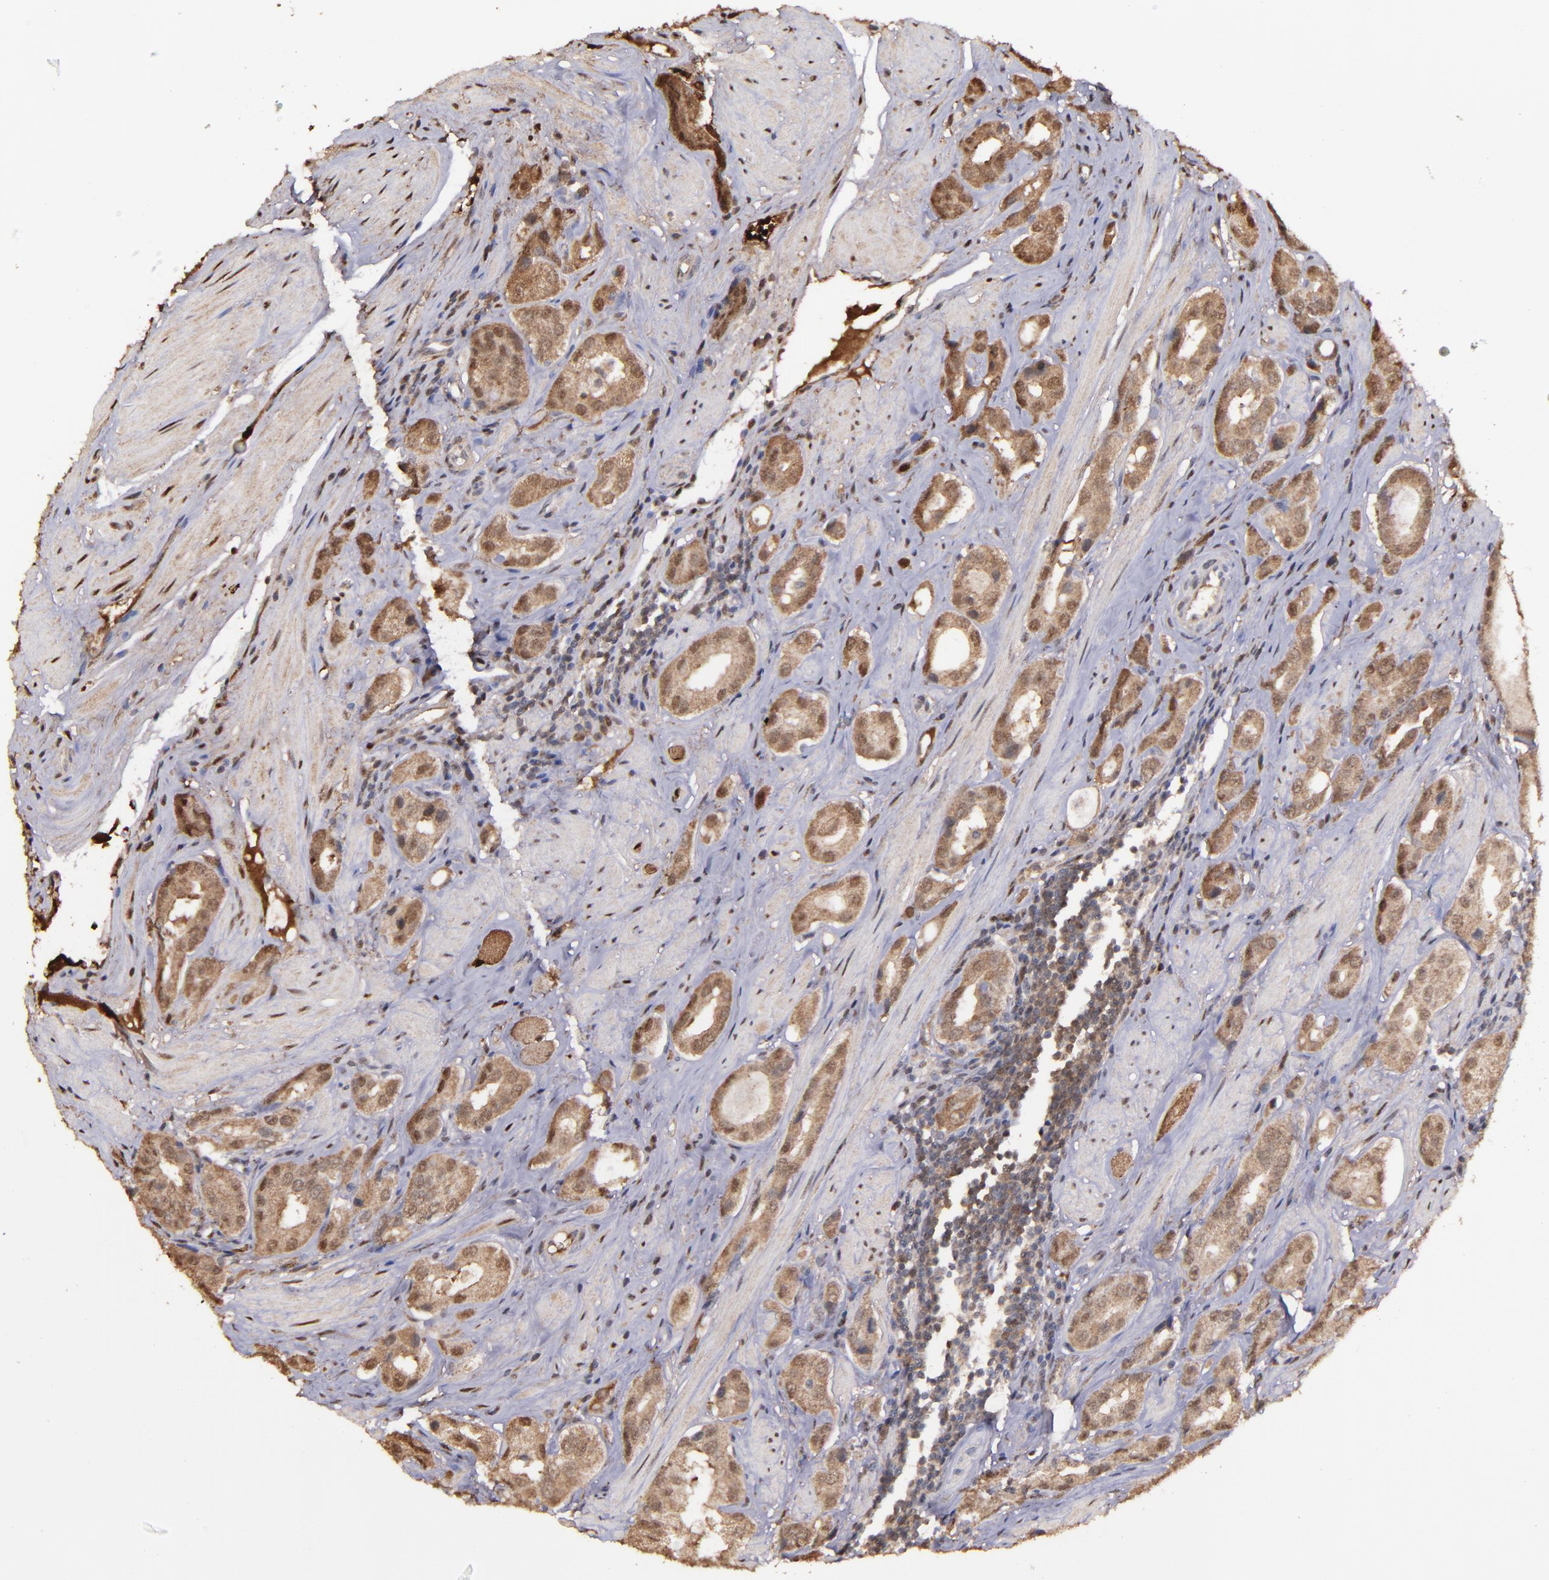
{"staining": {"intensity": "moderate", "quantity": ">75%", "location": "cytoplasmic/membranous,nuclear"}, "tissue": "prostate cancer", "cell_type": "Tumor cells", "image_type": "cancer", "snomed": [{"axis": "morphology", "description": "Adenocarcinoma, Medium grade"}, {"axis": "topography", "description": "Prostate"}], "caption": "Human prostate cancer stained for a protein (brown) displays moderate cytoplasmic/membranous and nuclear positive staining in about >75% of tumor cells.", "gene": "SERPINF2", "patient": {"sex": "male", "age": 53}}